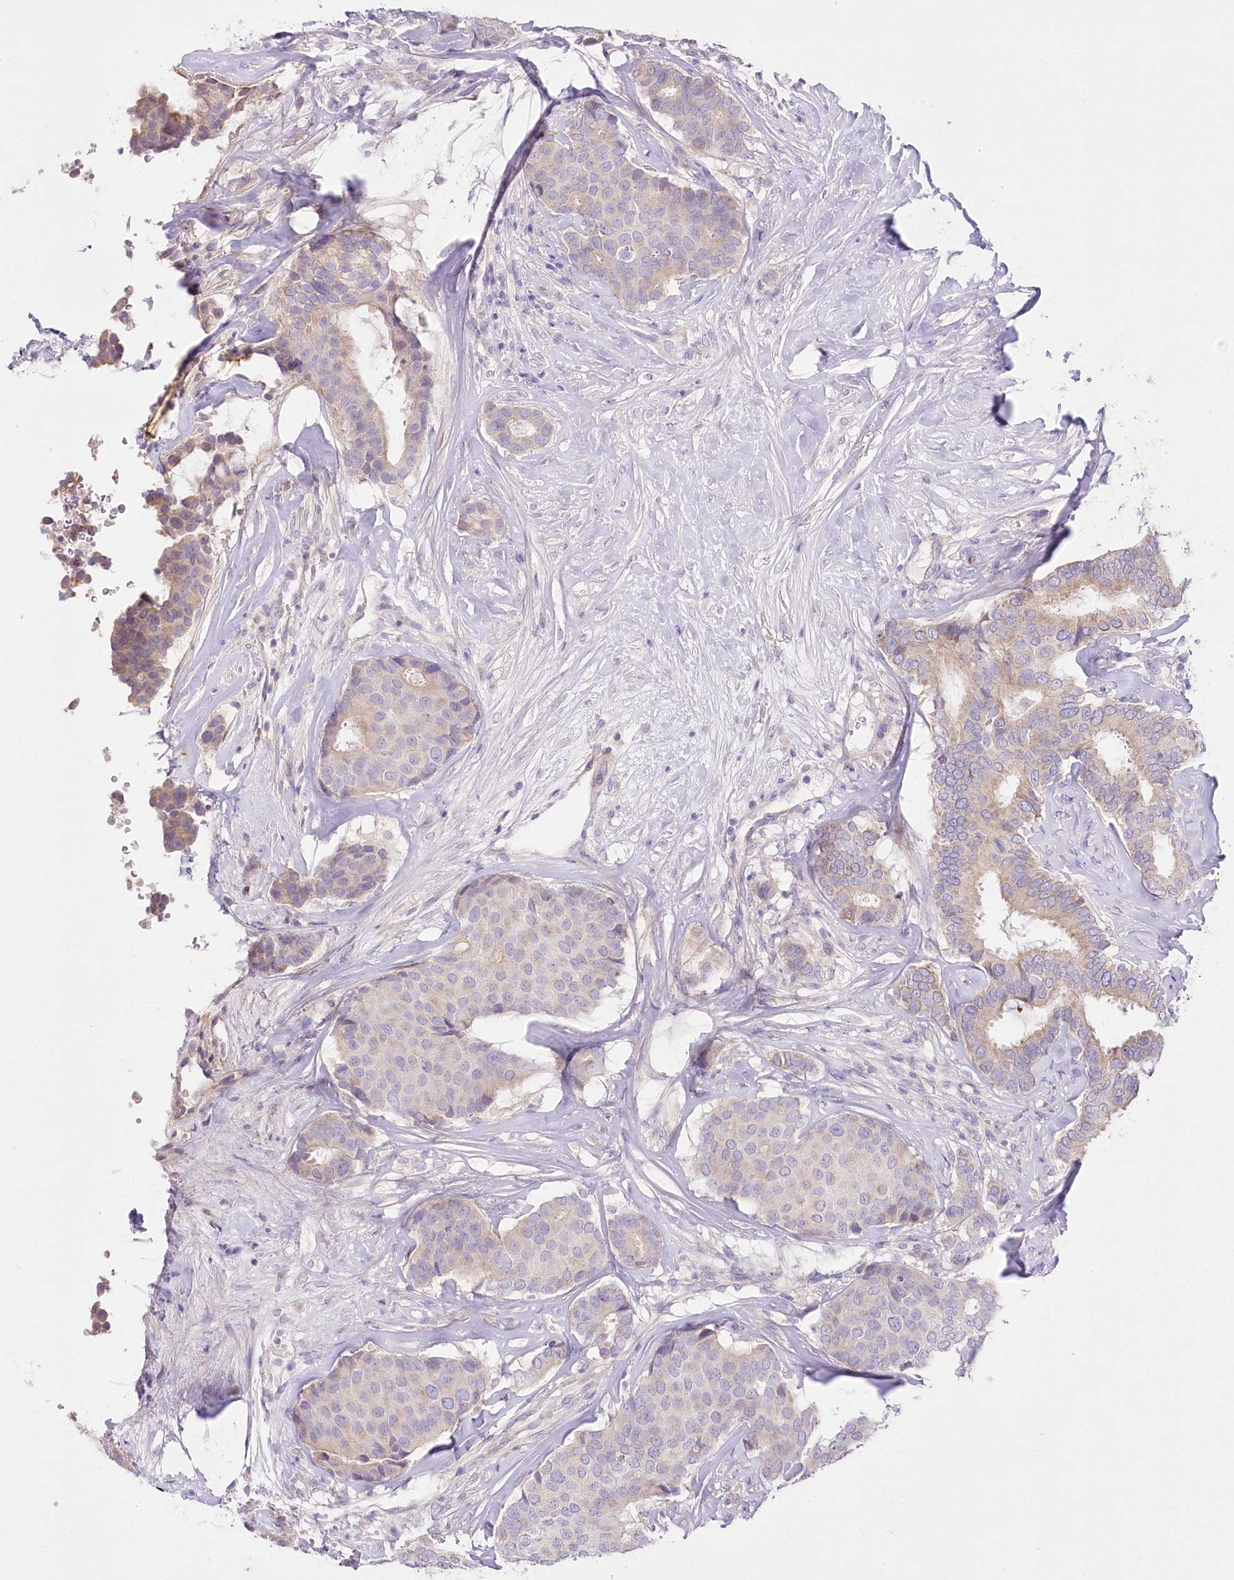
{"staining": {"intensity": "weak", "quantity": "<25%", "location": "cytoplasmic/membranous"}, "tissue": "breast cancer", "cell_type": "Tumor cells", "image_type": "cancer", "snomed": [{"axis": "morphology", "description": "Duct carcinoma"}, {"axis": "topography", "description": "Breast"}], "caption": "High power microscopy histopathology image of an immunohistochemistry micrograph of invasive ductal carcinoma (breast), revealing no significant positivity in tumor cells.", "gene": "LRRC14B", "patient": {"sex": "female", "age": 75}}